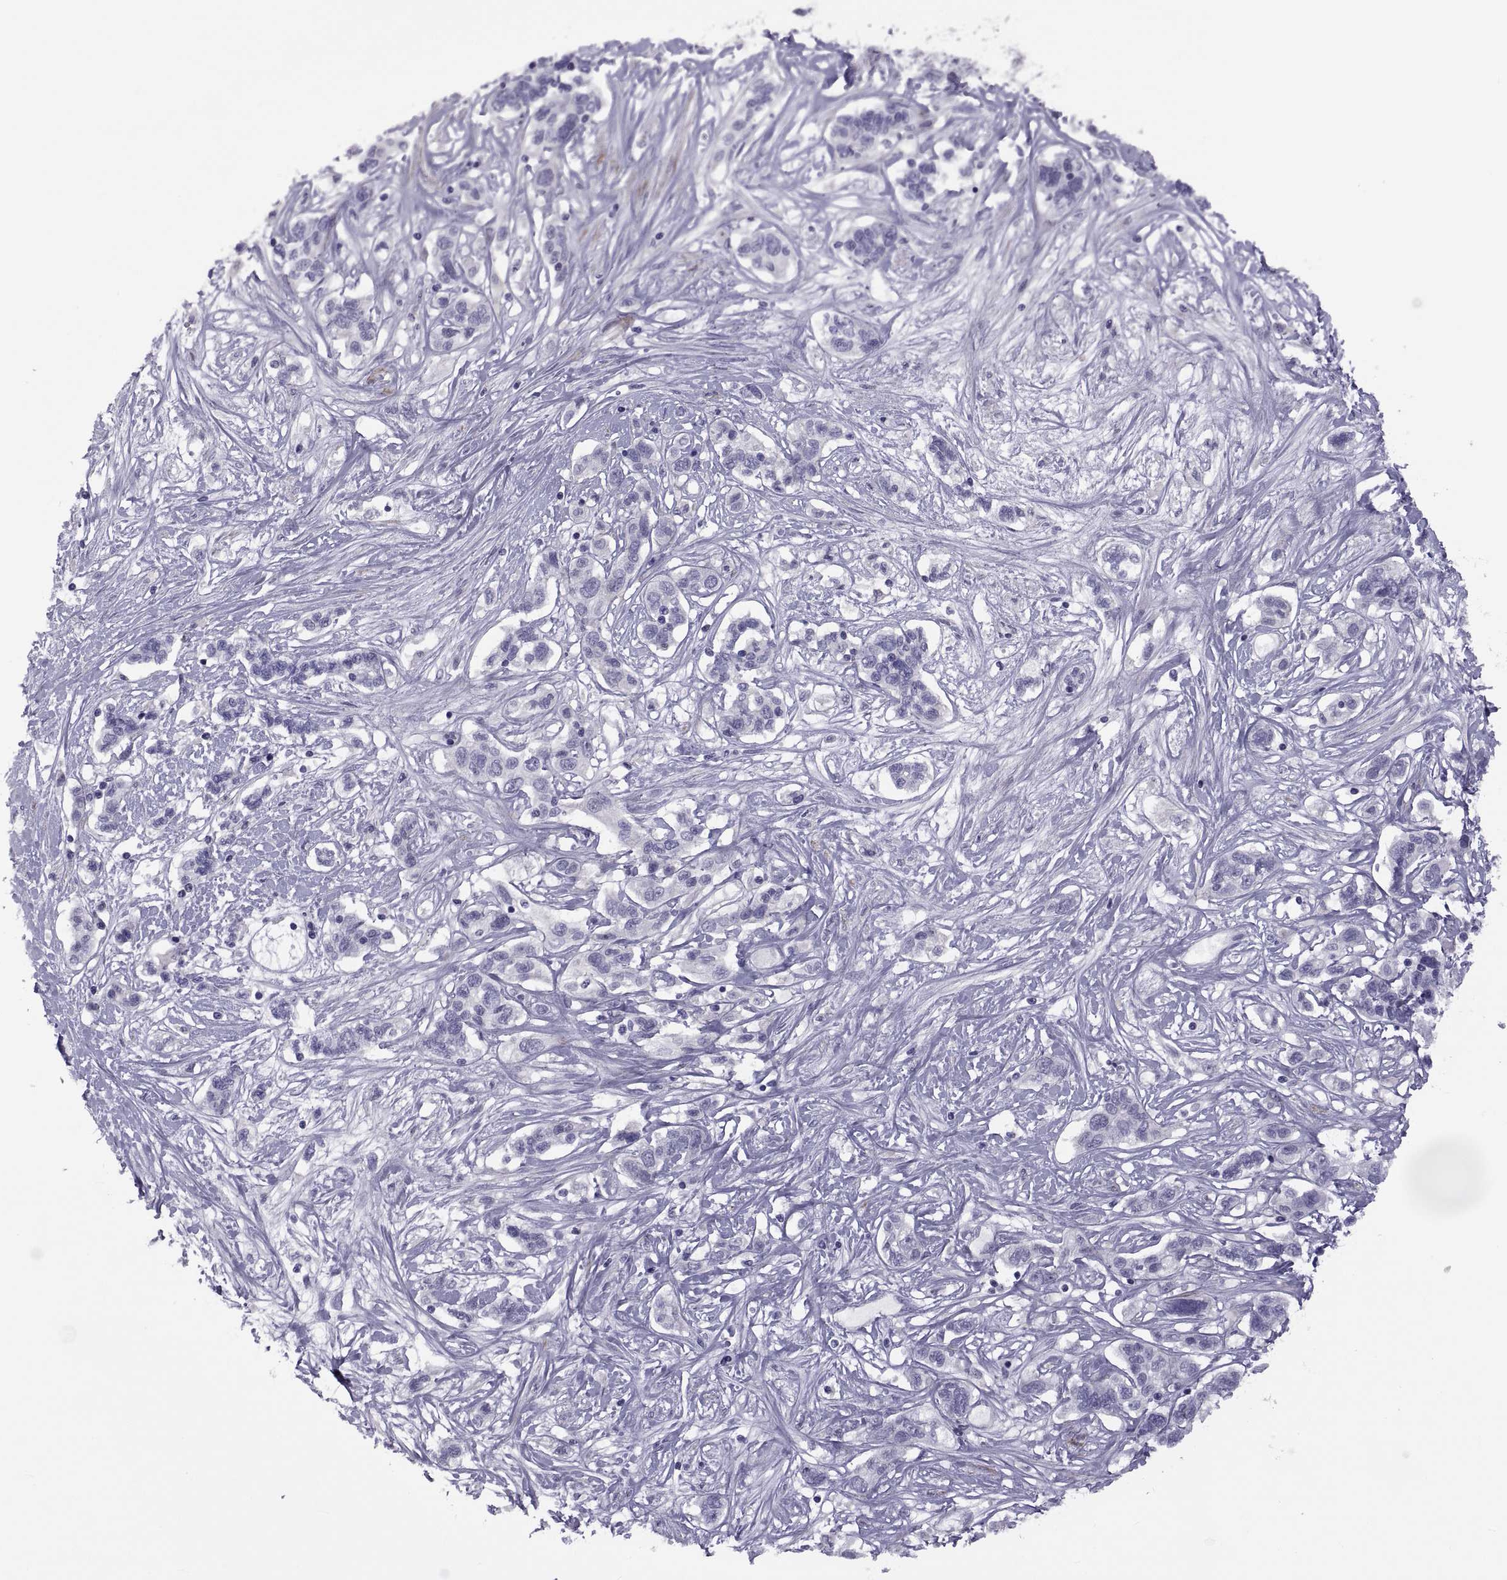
{"staining": {"intensity": "negative", "quantity": "none", "location": "none"}, "tissue": "liver cancer", "cell_type": "Tumor cells", "image_type": "cancer", "snomed": [{"axis": "morphology", "description": "Adenocarcinoma, NOS"}, {"axis": "morphology", "description": "Cholangiocarcinoma"}, {"axis": "topography", "description": "Liver"}], "caption": "High magnification brightfield microscopy of liver adenocarcinoma stained with DAB (brown) and counterstained with hematoxylin (blue): tumor cells show no significant positivity. The staining was performed using DAB to visualize the protein expression in brown, while the nuclei were stained in blue with hematoxylin (Magnification: 20x).", "gene": "TMEM158", "patient": {"sex": "male", "age": 64}}